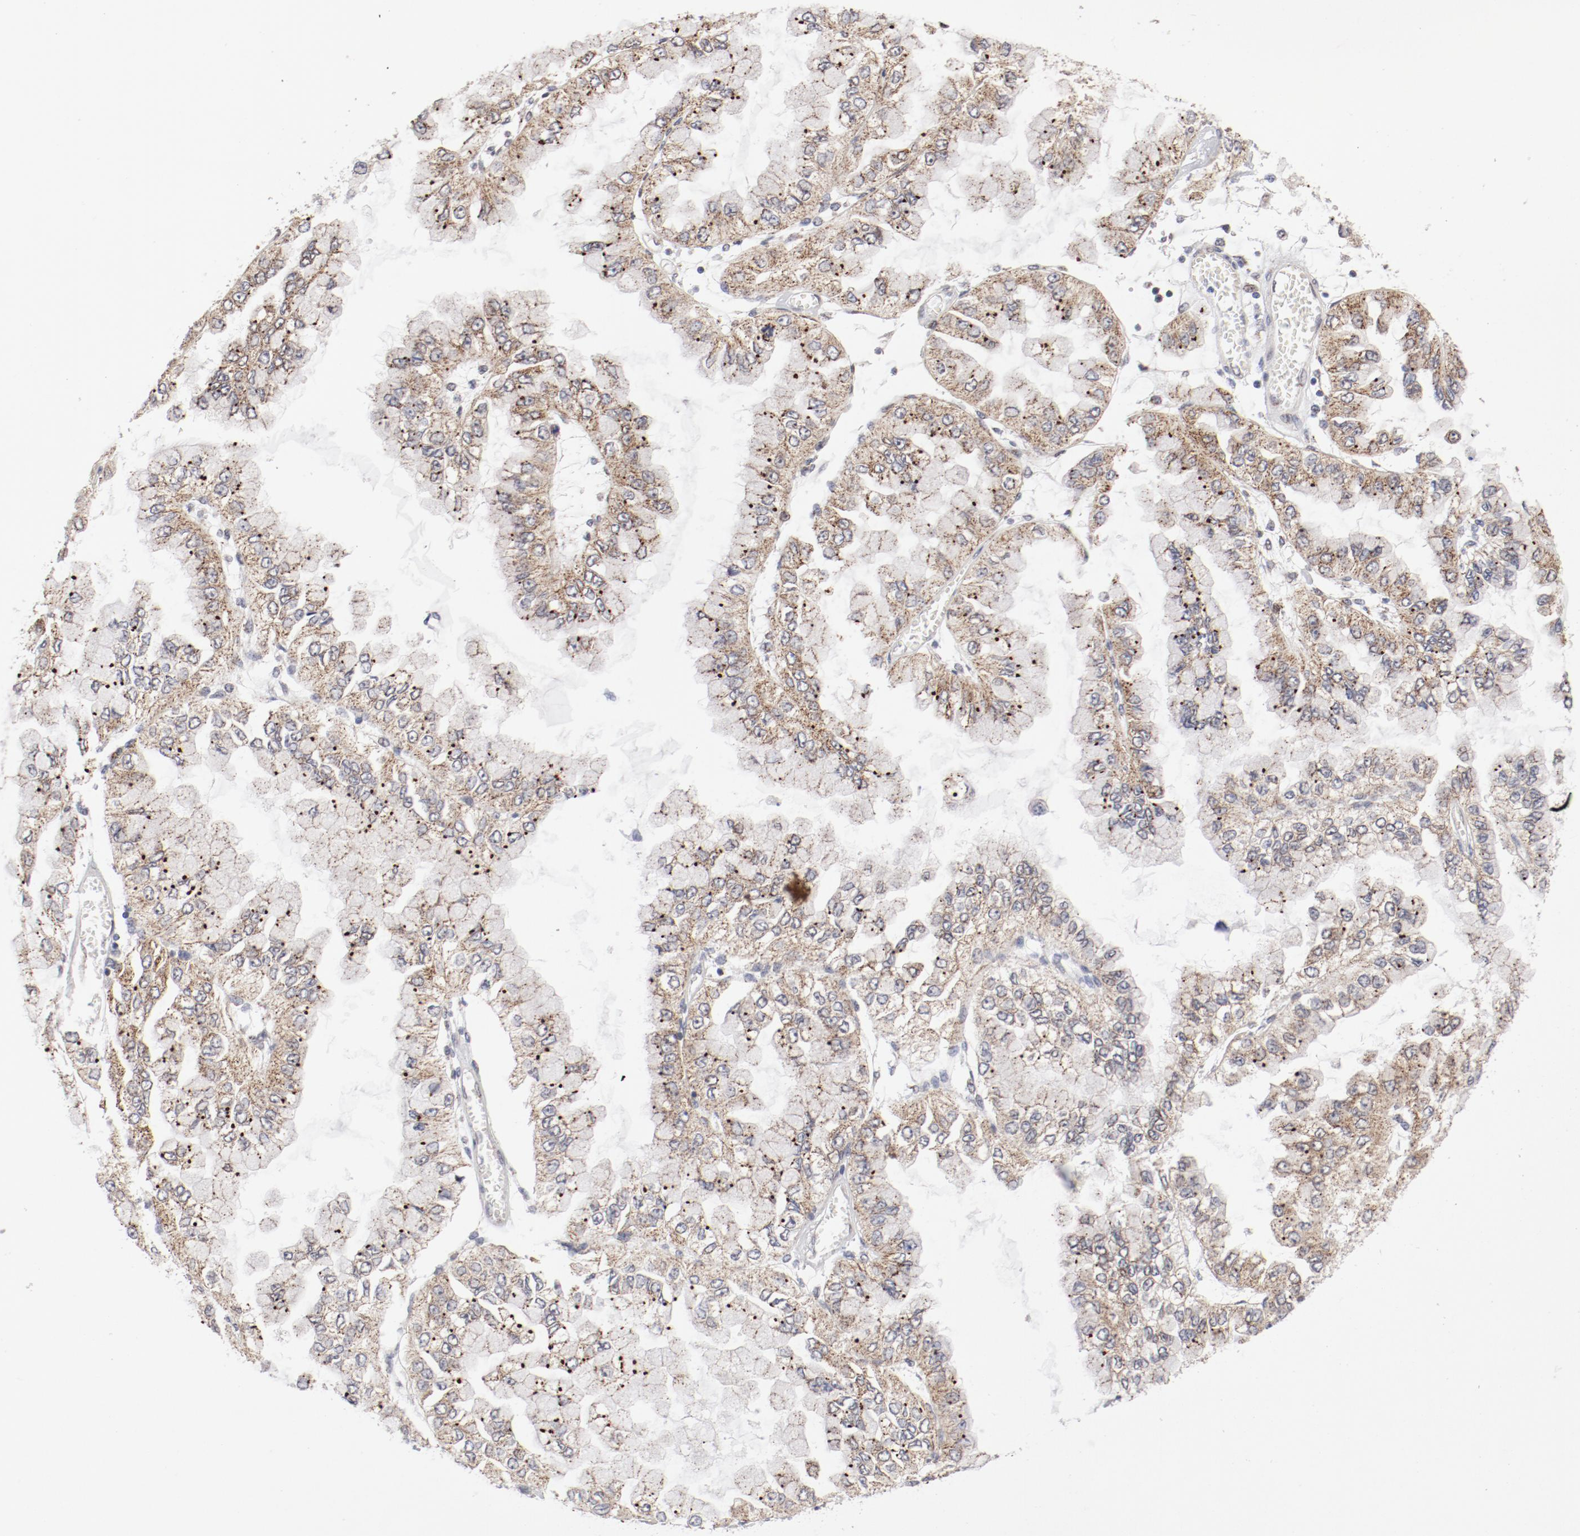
{"staining": {"intensity": "weak", "quantity": ">75%", "location": "cytoplasmic/membranous"}, "tissue": "liver cancer", "cell_type": "Tumor cells", "image_type": "cancer", "snomed": [{"axis": "morphology", "description": "Cholangiocarcinoma"}, {"axis": "topography", "description": "Liver"}], "caption": "Immunohistochemical staining of liver cholangiocarcinoma shows low levels of weak cytoplasmic/membranous positivity in about >75% of tumor cells. (IHC, brightfield microscopy, high magnification).", "gene": "RPL12", "patient": {"sex": "female", "age": 79}}